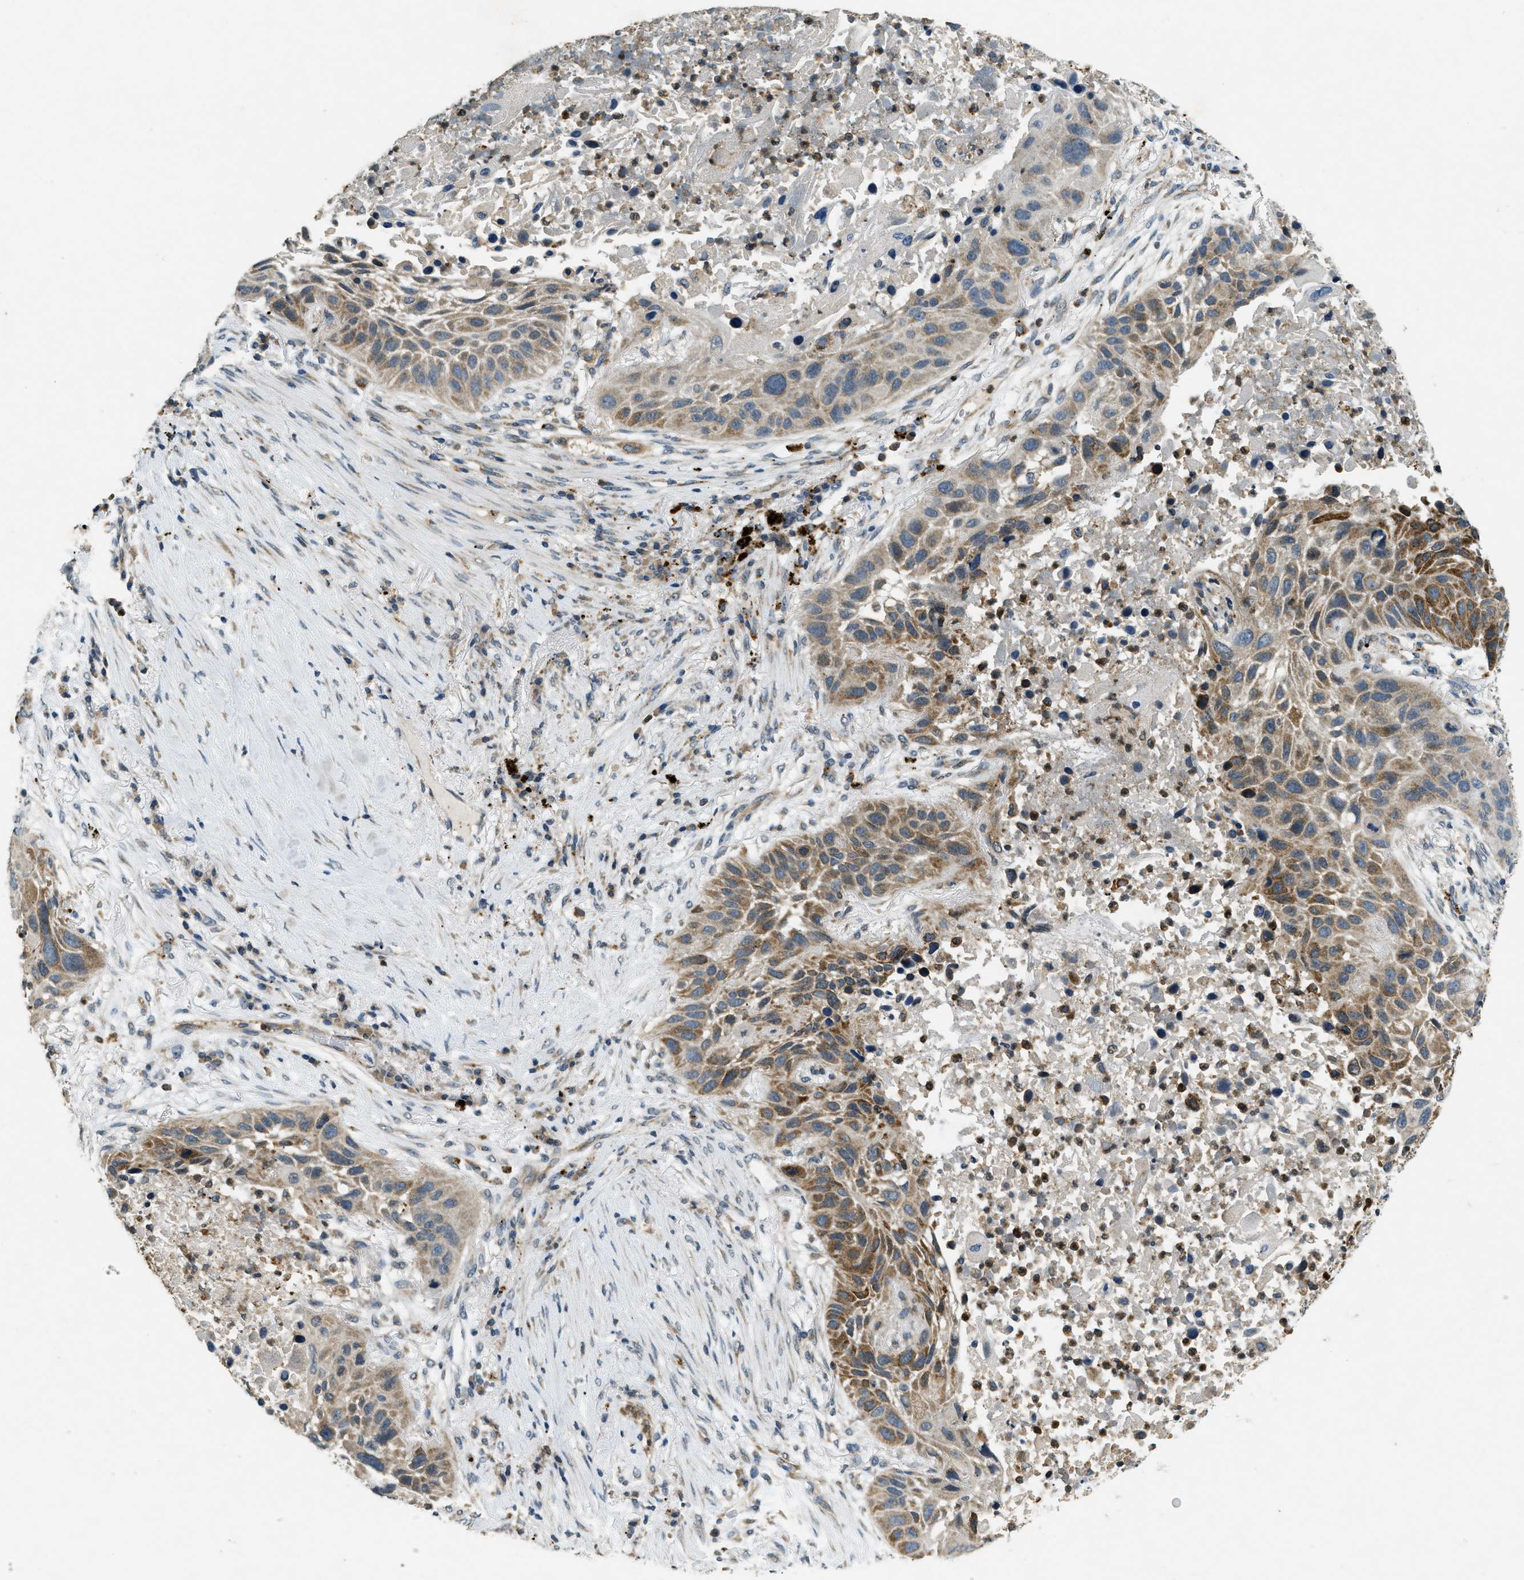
{"staining": {"intensity": "moderate", "quantity": ">75%", "location": "cytoplasmic/membranous"}, "tissue": "lung cancer", "cell_type": "Tumor cells", "image_type": "cancer", "snomed": [{"axis": "morphology", "description": "Squamous cell carcinoma, NOS"}, {"axis": "topography", "description": "Lung"}], "caption": "Approximately >75% of tumor cells in lung squamous cell carcinoma show moderate cytoplasmic/membranous protein staining as visualized by brown immunohistochemical staining.", "gene": "RAB3D", "patient": {"sex": "male", "age": 57}}